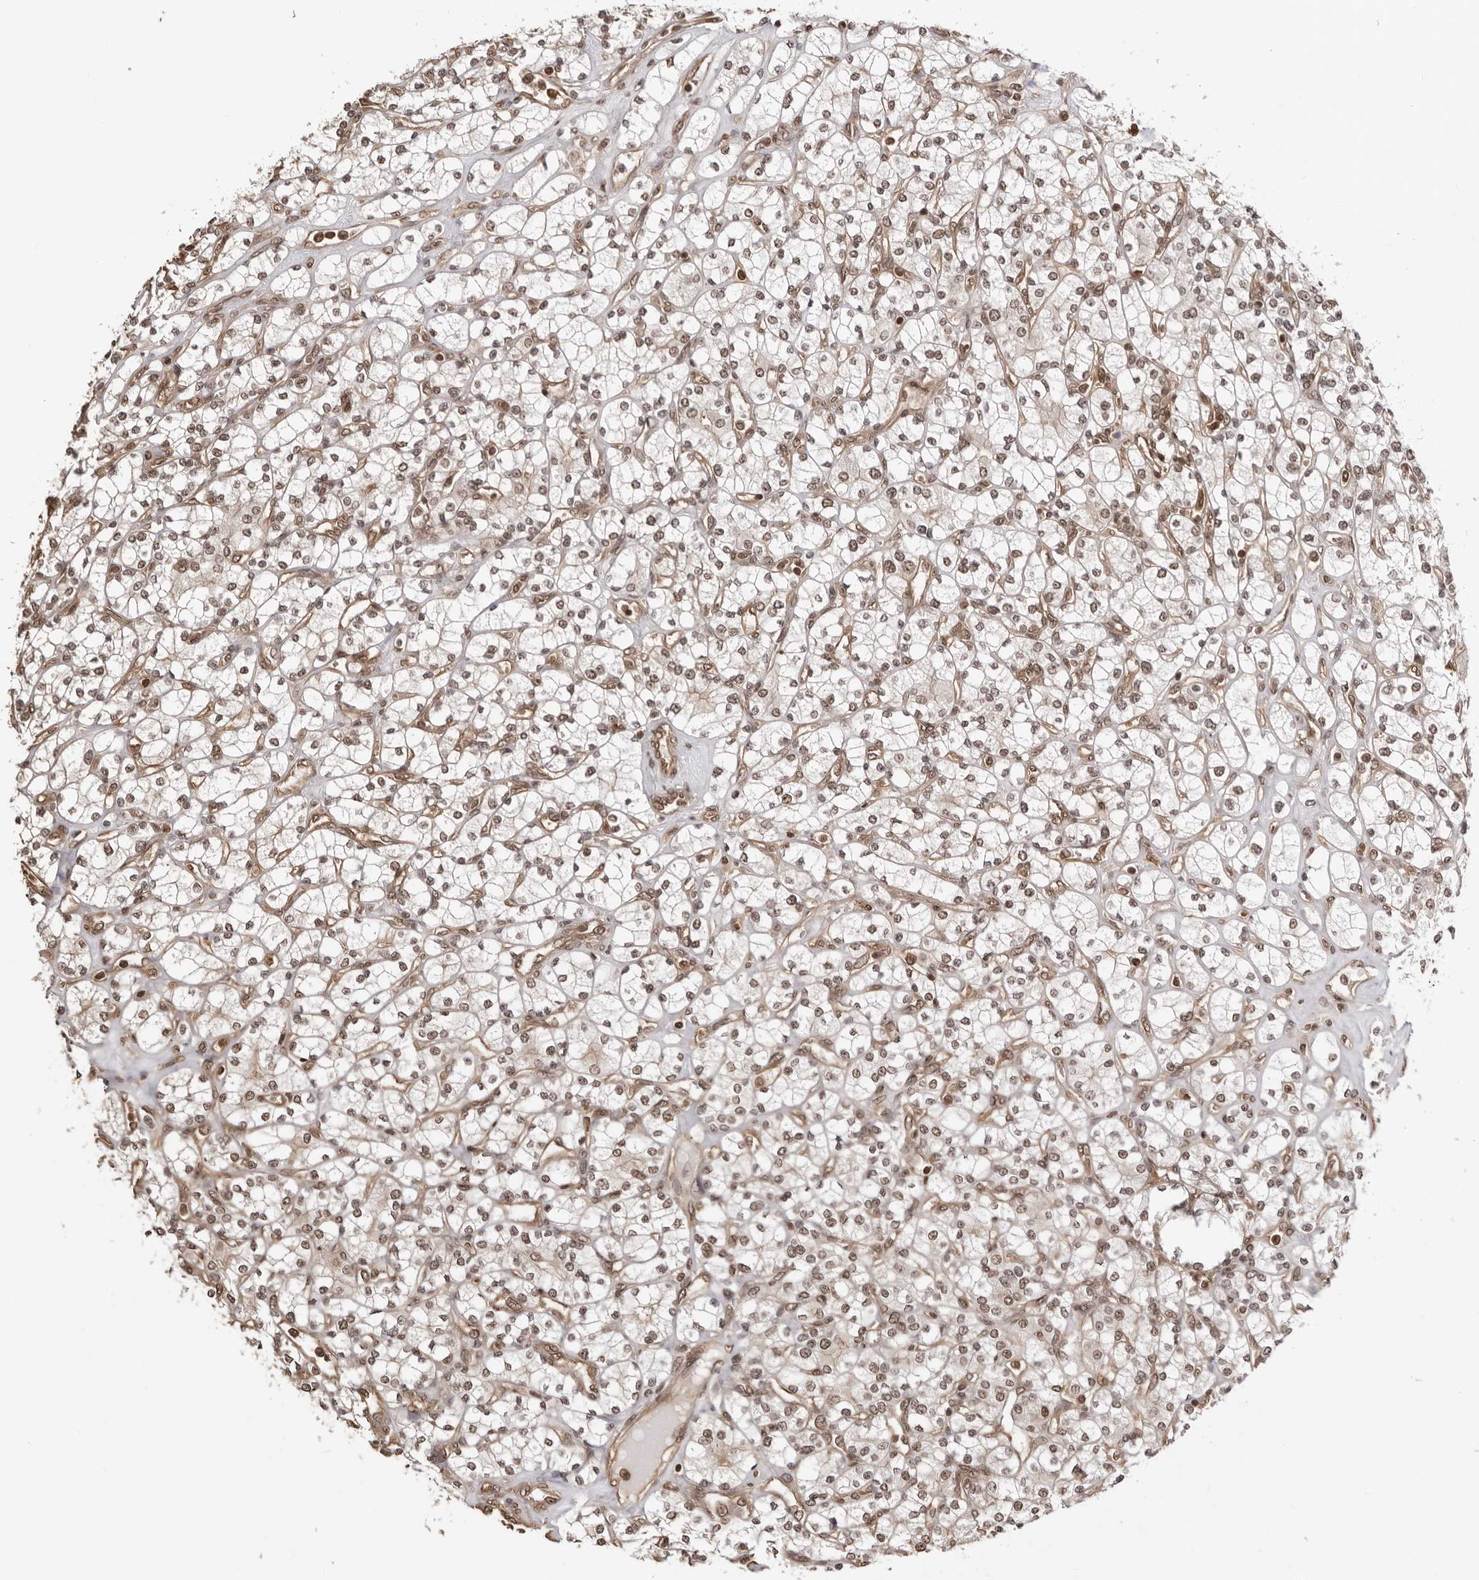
{"staining": {"intensity": "moderate", "quantity": "25%-75%", "location": "nuclear"}, "tissue": "renal cancer", "cell_type": "Tumor cells", "image_type": "cancer", "snomed": [{"axis": "morphology", "description": "Adenocarcinoma, NOS"}, {"axis": "topography", "description": "Kidney"}], "caption": "Protein expression analysis of renal cancer exhibits moderate nuclear expression in approximately 25%-75% of tumor cells.", "gene": "SDE2", "patient": {"sex": "male", "age": 77}}